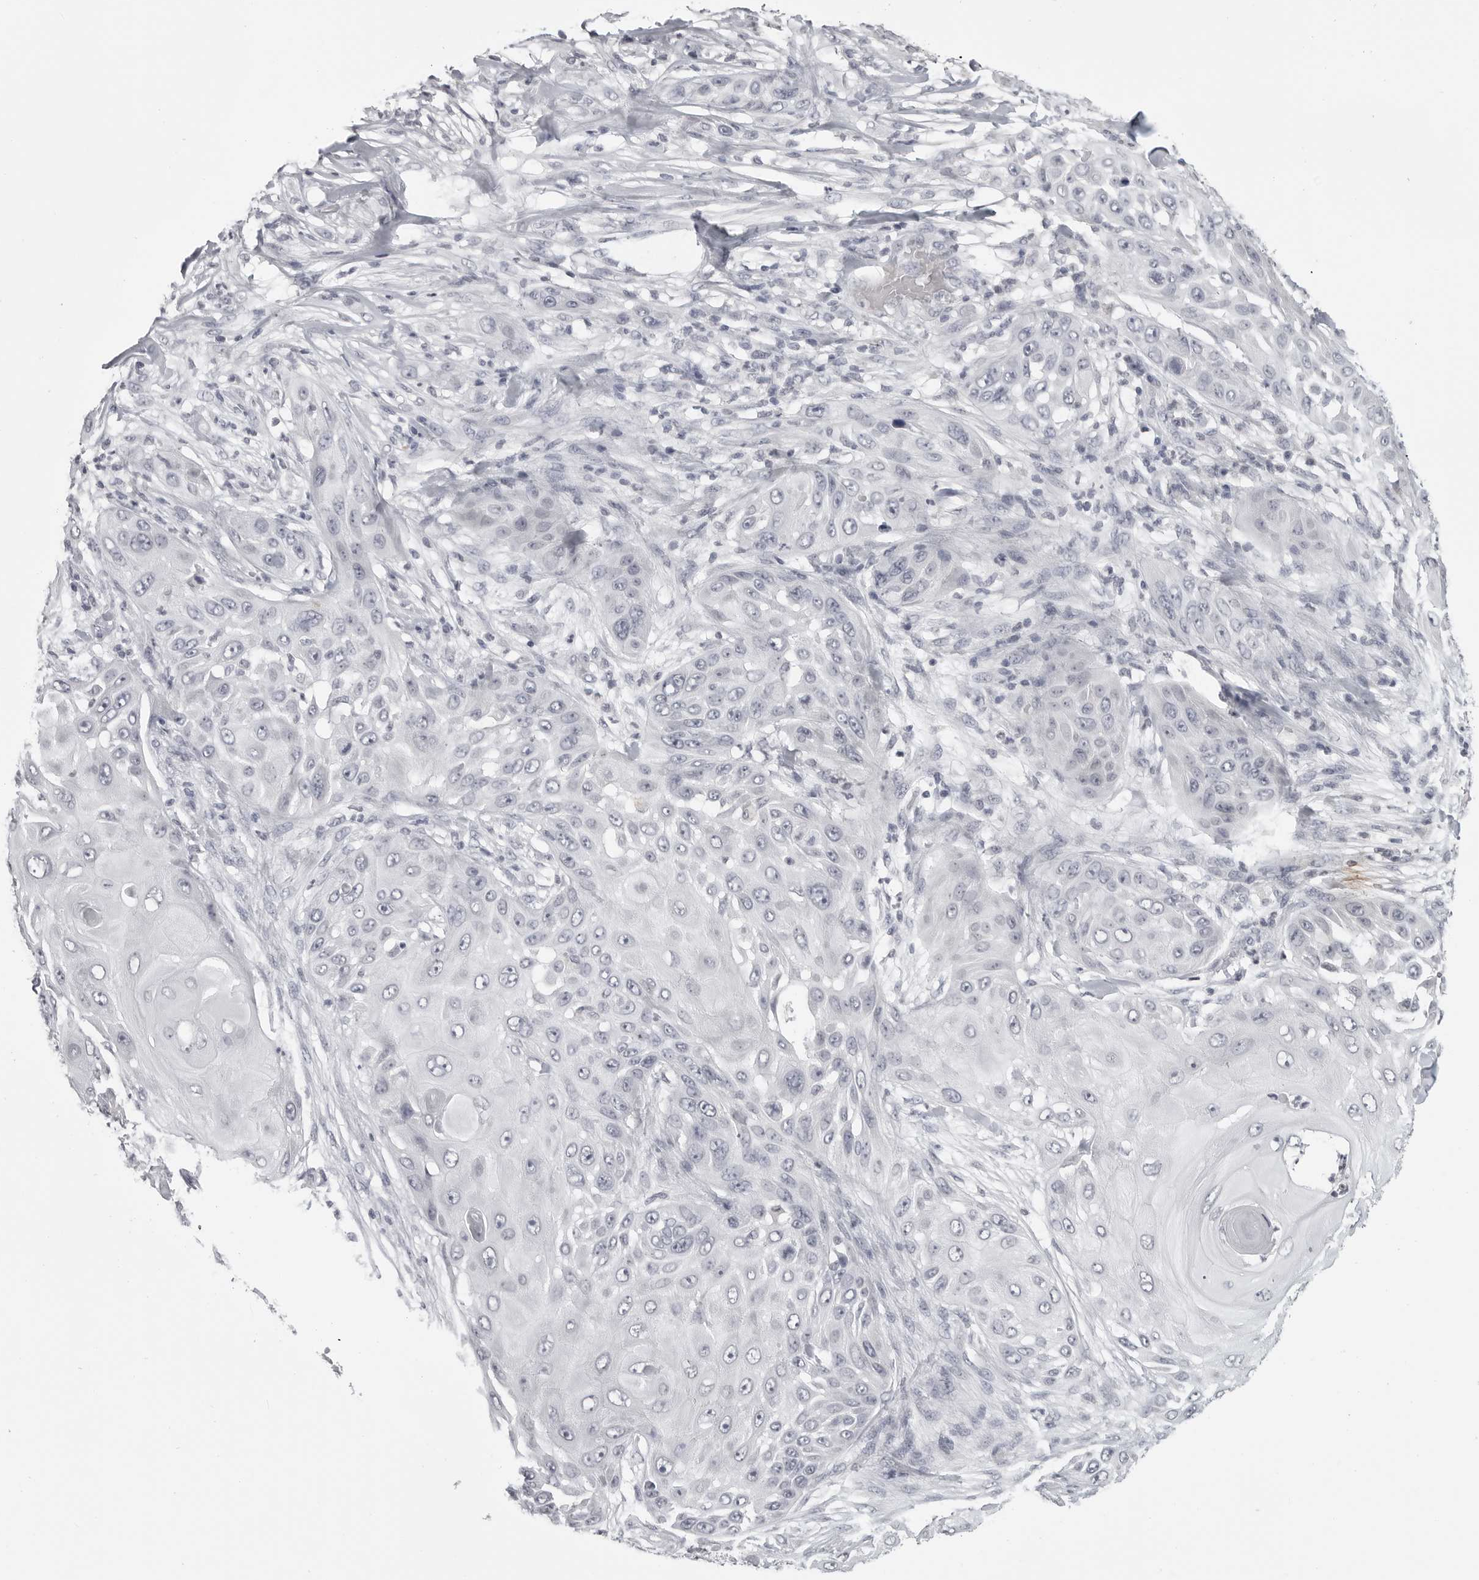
{"staining": {"intensity": "negative", "quantity": "none", "location": "none"}, "tissue": "skin cancer", "cell_type": "Tumor cells", "image_type": "cancer", "snomed": [{"axis": "morphology", "description": "Squamous cell carcinoma, NOS"}, {"axis": "topography", "description": "Skin"}], "caption": "DAB immunohistochemical staining of human skin cancer (squamous cell carcinoma) demonstrates no significant expression in tumor cells.", "gene": "PRSS1", "patient": {"sex": "female", "age": 44}}